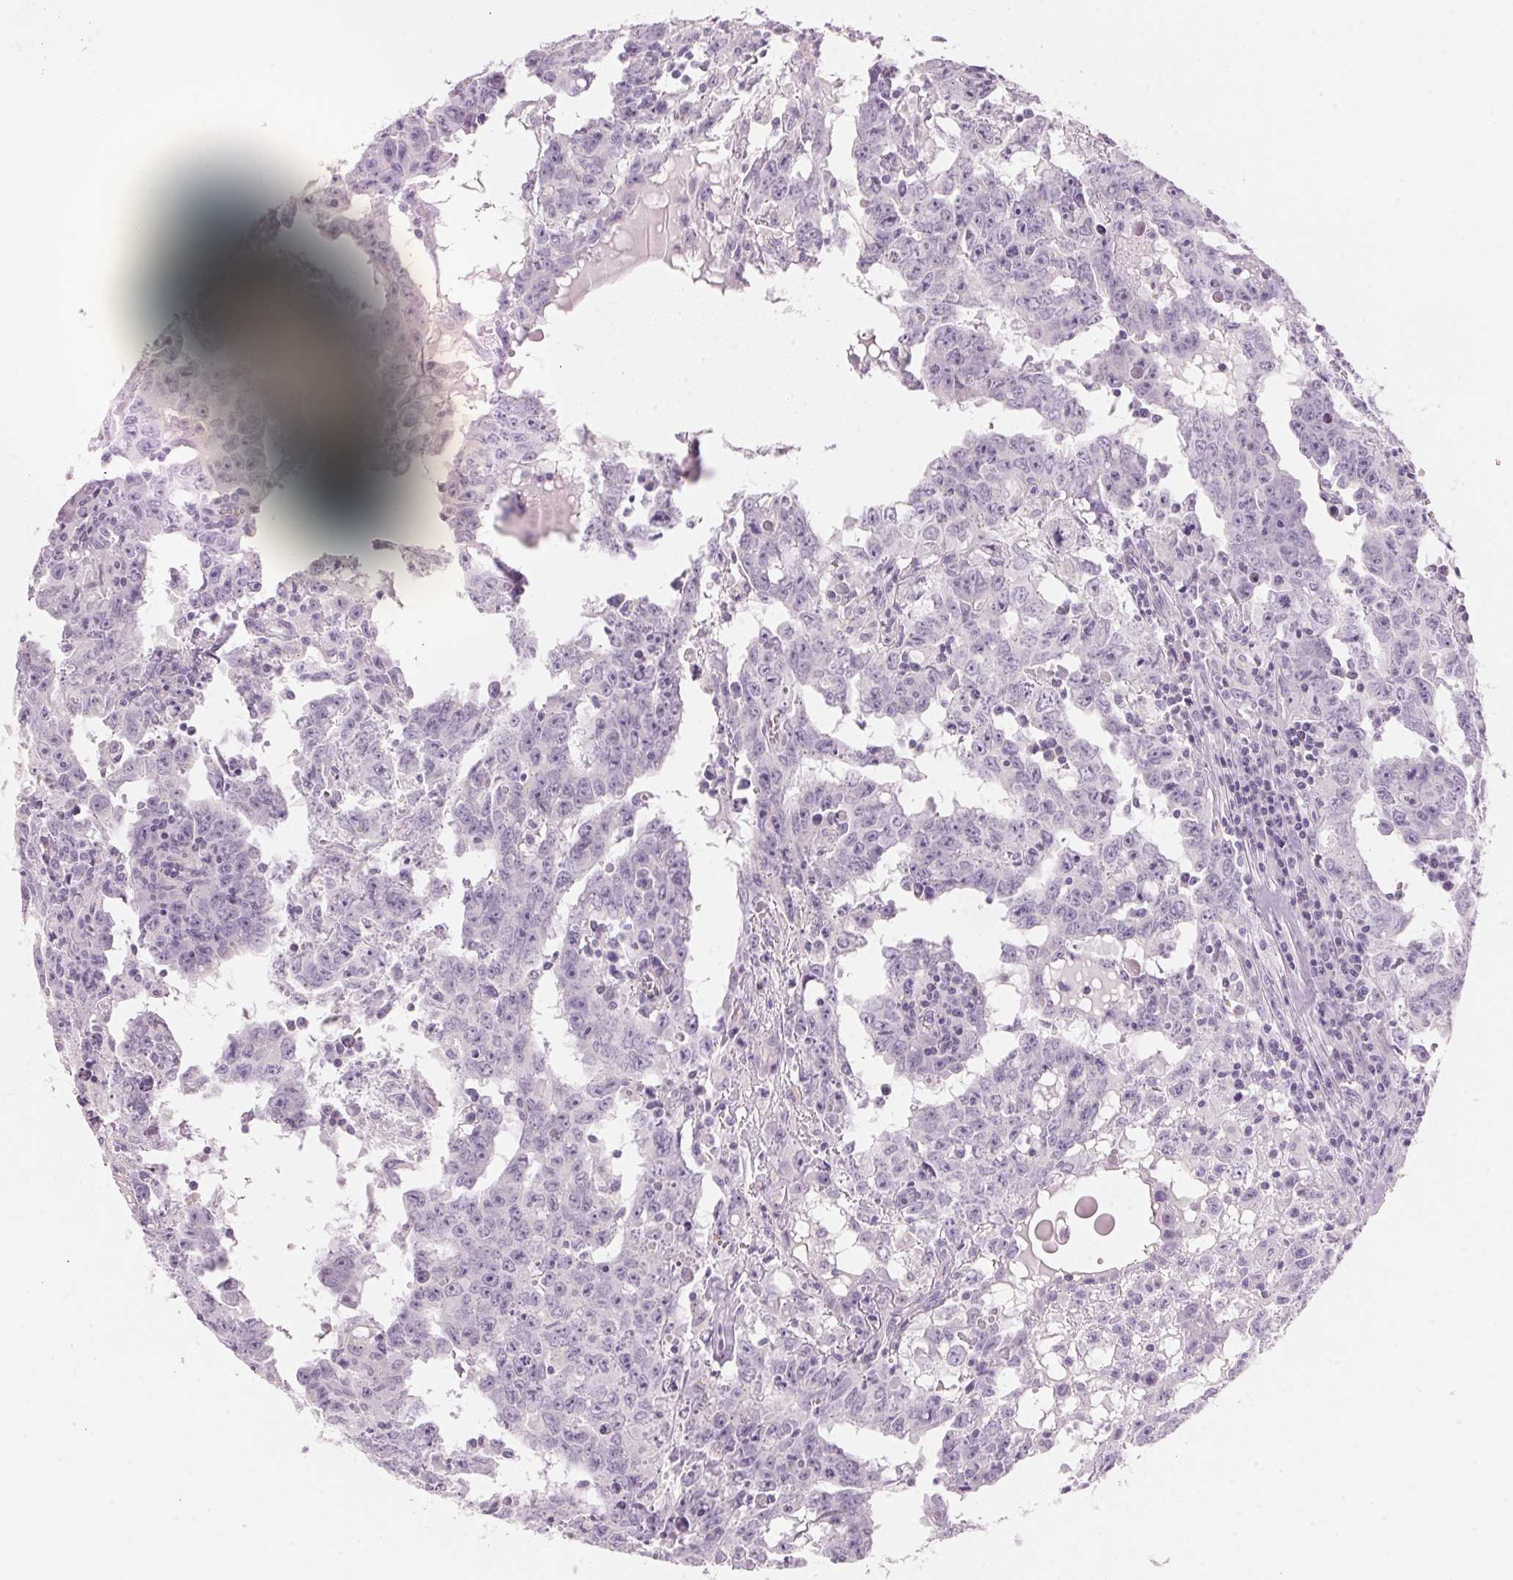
{"staining": {"intensity": "negative", "quantity": "none", "location": "none"}, "tissue": "testis cancer", "cell_type": "Tumor cells", "image_type": "cancer", "snomed": [{"axis": "morphology", "description": "Carcinoma, Embryonal, NOS"}, {"axis": "topography", "description": "Testis"}], "caption": "Immunohistochemistry (IHC) histopathology image of neoplastic tissue: human testis embryonal carcinoma stained with DAB (3,3'-diaminobenzidine) demonstrates no significant protein staining in tumor cells.", "gene": "HOXB13", "patient": {"sex": "male", "age": 22}}